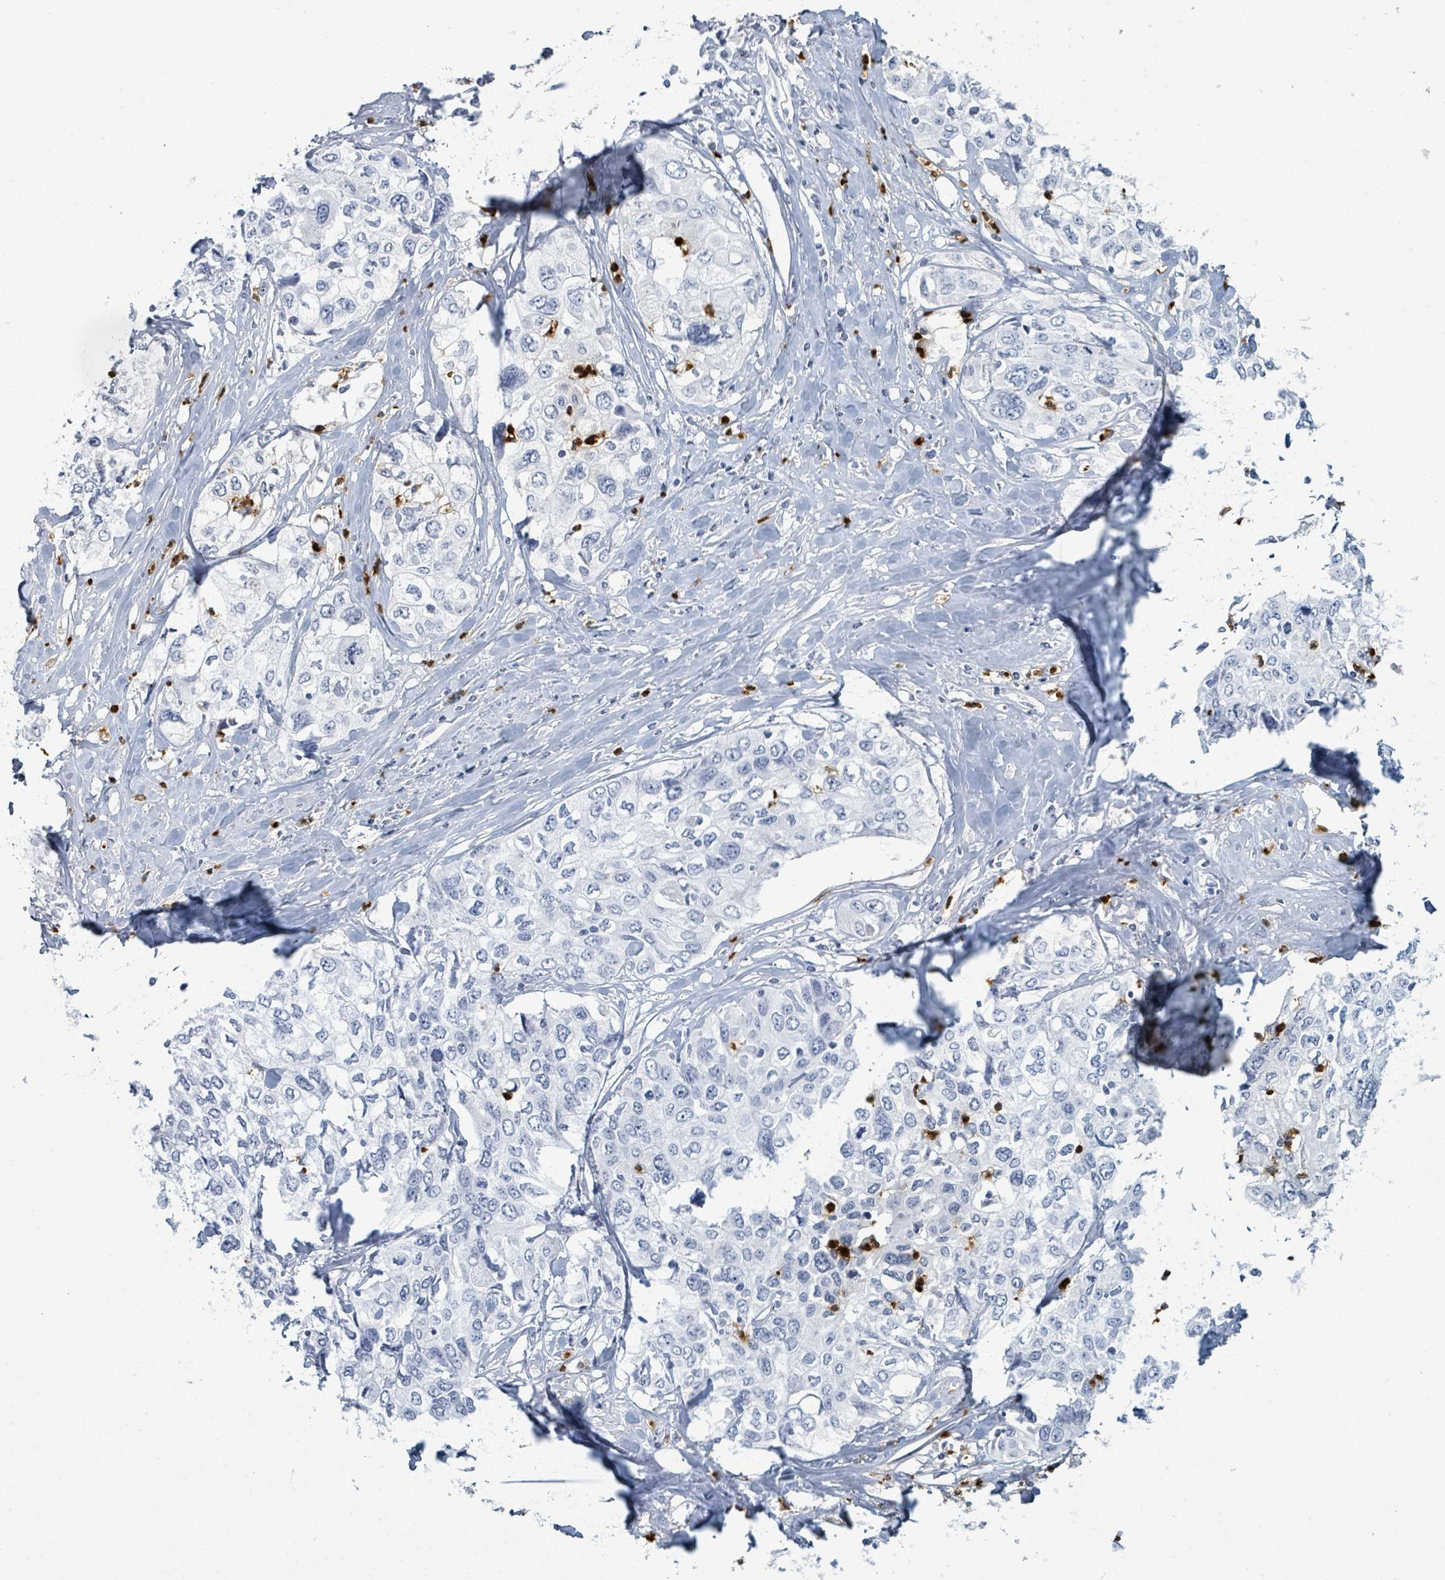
{"staining": {"intensity": "negative", "quantity": "none", "location": "none"}, "tissue": "cervical cancer", "cell_type": "Tumor cells", "image_type": "cancer", "snomed": [{"axis": "morphology", "description": "Squamous cell carcinoma, NOS"}, {"axis": "topography", "description": "Cervix"}], "caption": "This is an immunohistochemistry histopathology image of cervical squamous cell carcinoma. There is no positivity in tumor cells.", "gene": "DEFA4", "patient": {"sex": "female", "age": 31}}